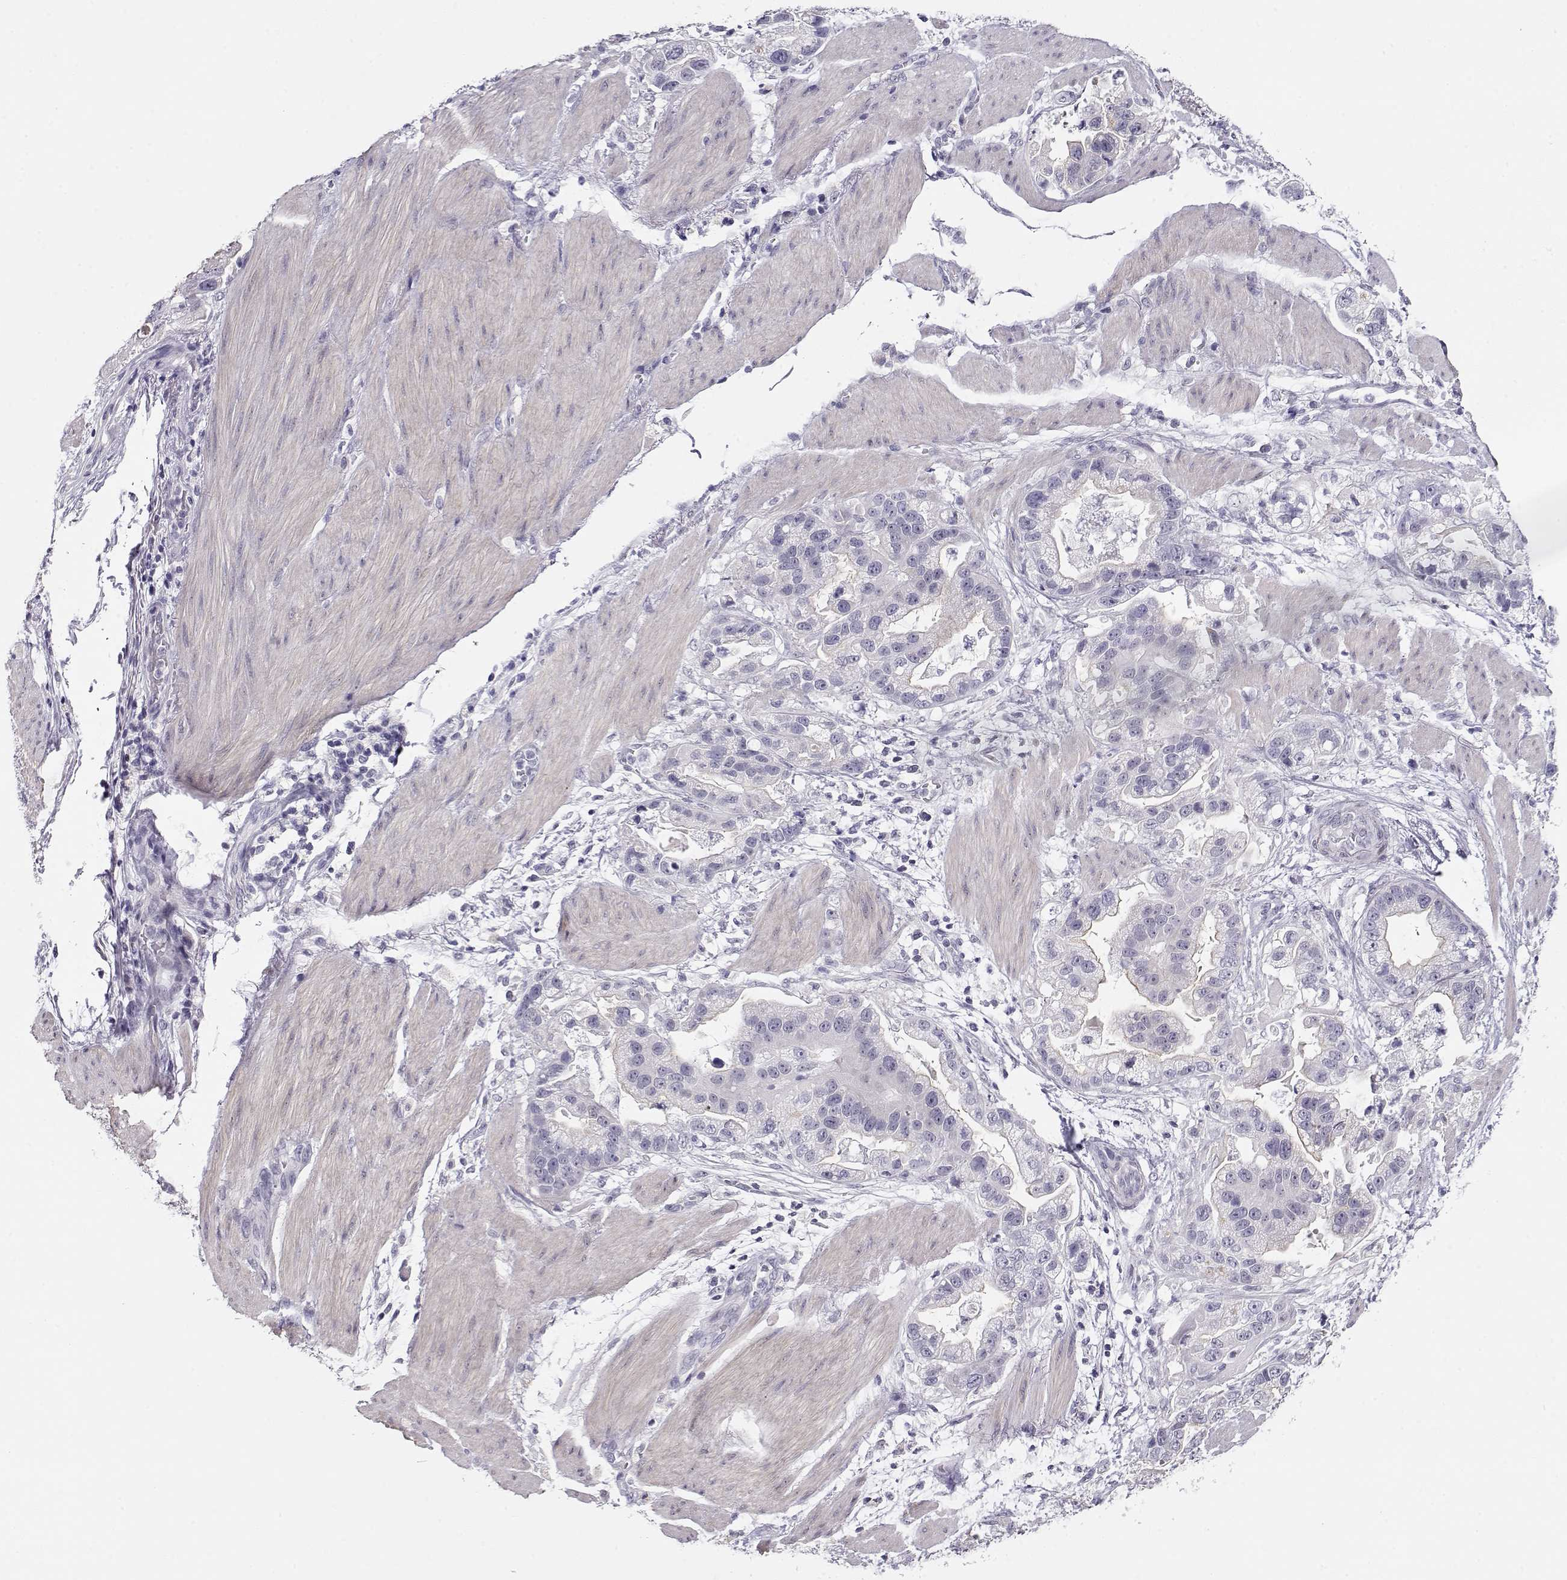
{"staining": {"intensity": "negative", "quantity": "none", "location": "none"}, "tissue": "stomach cancer", "cell_type": "Tumor cells", "image_type": "cancer", "snomed": [{"axis": "morphology", "description": "Adenocarcinoma, NOS"}, {"axis": "topography", "description": "Stomach"}], "caption": "Tumor cells show no significant protein staining in stomach cancer (adenocarcinoma).", "gene": "CRX", "patient": {"sex": "male", "age": 59}}